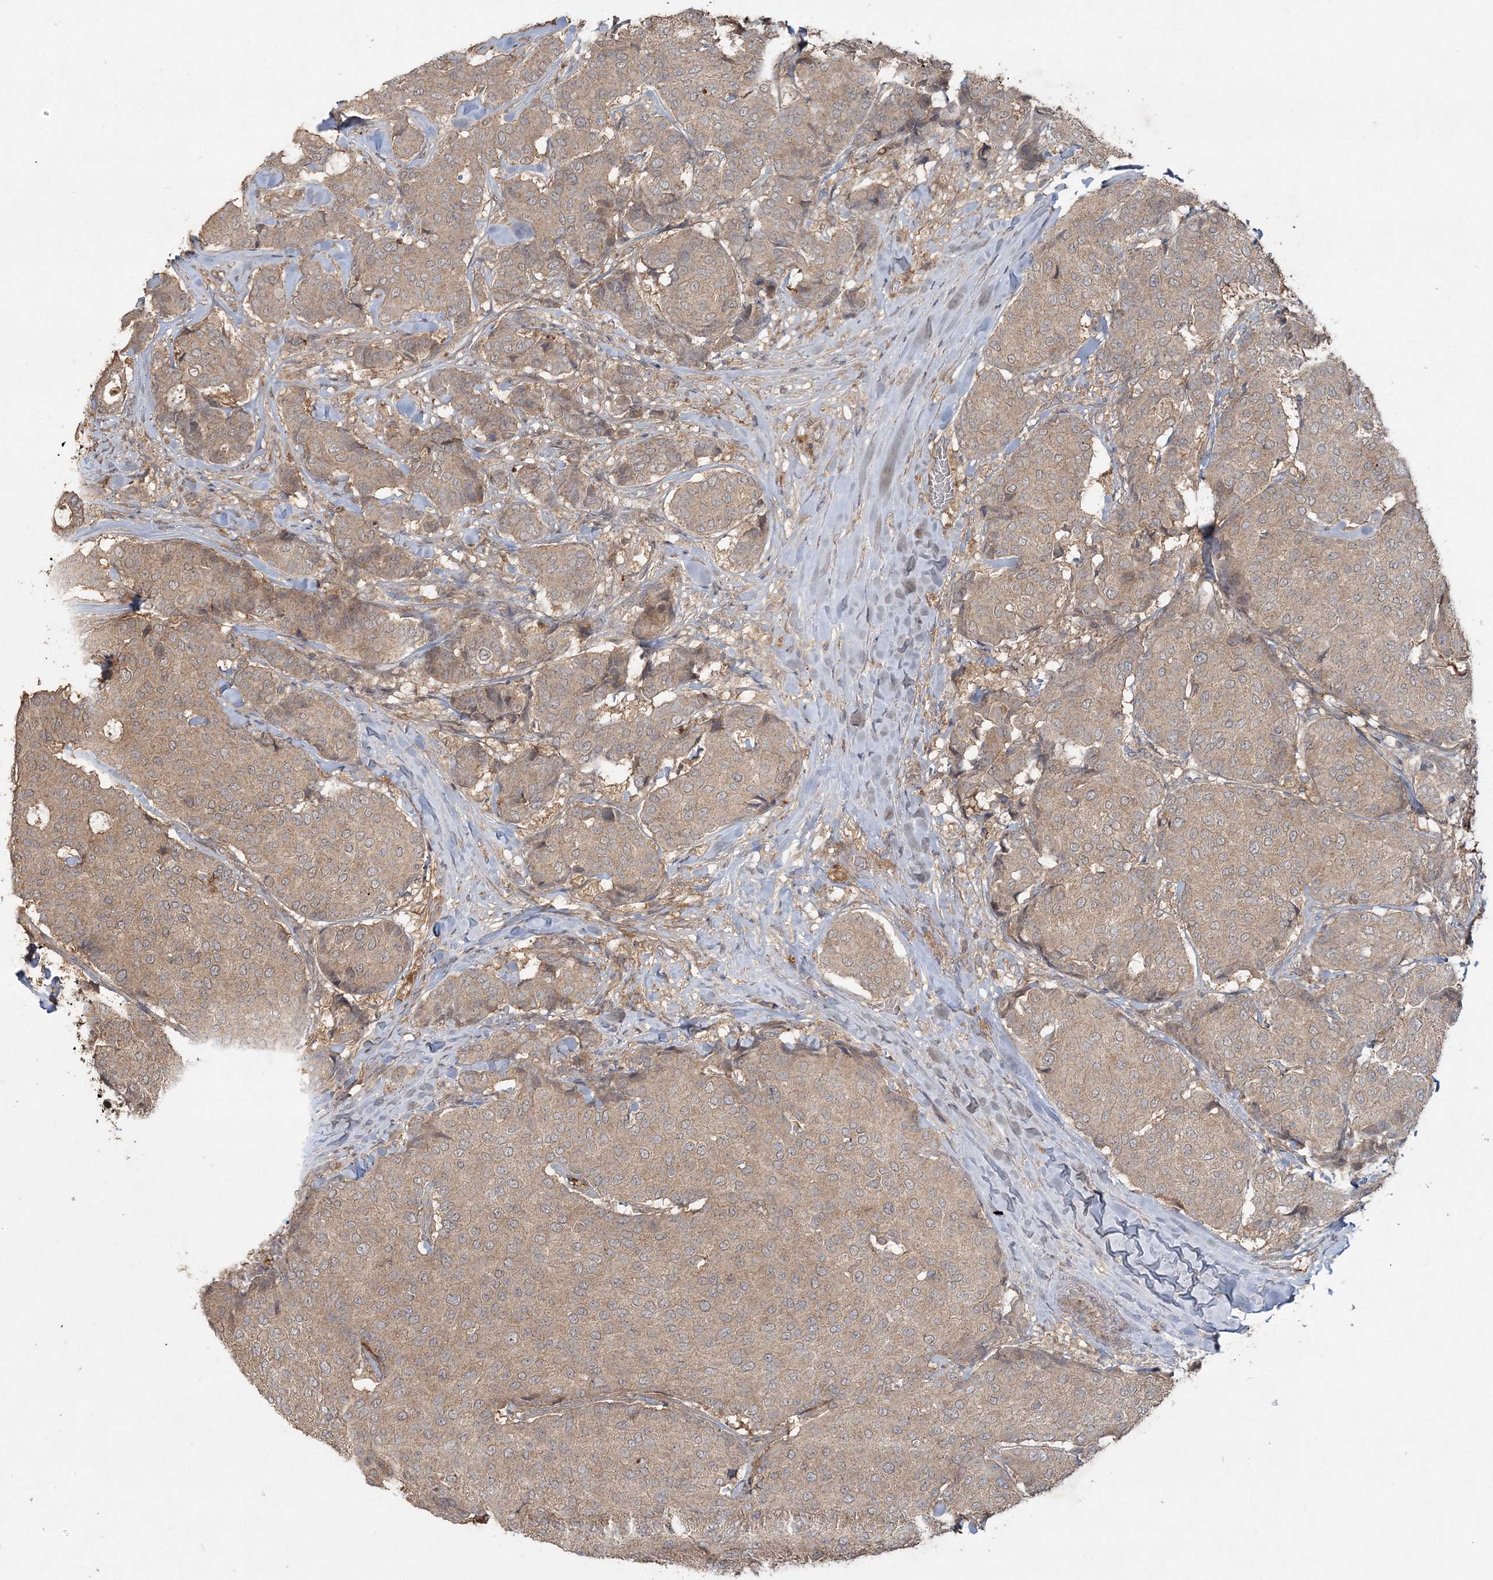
{"staining": {"intensity": "weak", "quantity": ">75%", "location": "cytoplasmic/membranous"}, "tissue": "breast cancer", "cell_type": "Tumor cells", "image_type": "cancer", "snomed": [{"axis": "morphology", "description": "Duct carcinoma"}, {"axis": "topography", "description": "Breast"}], "caption": "Immunohistochemistry histopathology image of neoplastic tissue: human breast cancer stained using immunohistochemistry (IHC) displays low levels of weak protein expression localized specifically in the cytoplasmic/membranous of tumor cells, appearing as a cytoplasmic/membranous brown color.", "gene": "SPRY1", "patient": {"sex": "female", "age": 75}}